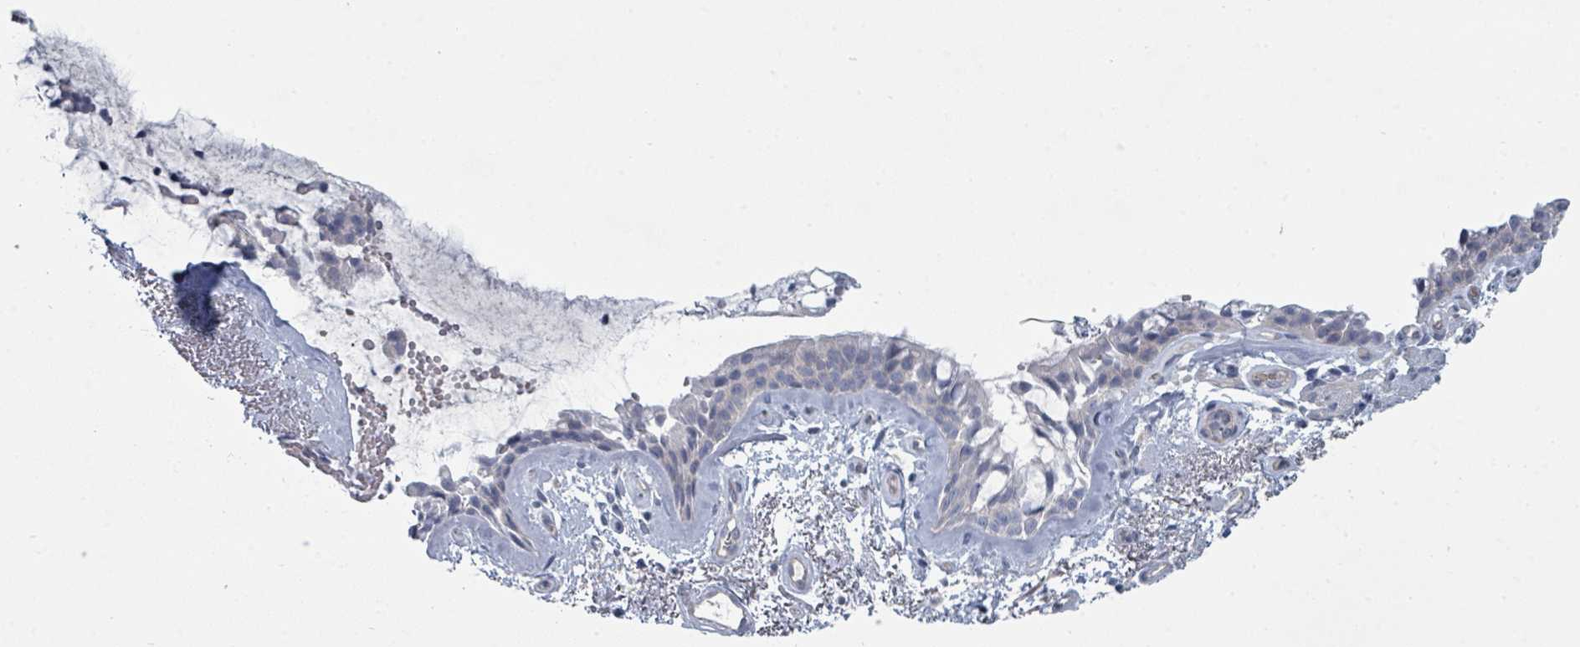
{"staining": {"intensity": "negative", "quantity": "none", "location": "none"}, "tissue": "bronchus", "cell_type": "Respiratory epithelial cells", "image_type": "normal", "snomed": [{"axis": "morphology", "description": "Normal tissue, NOS"}, {"axis": "topography", "description": "Cartilage tissue"}, {"axis": "topography", "description": "Bronchus"}], "caption": "Immunohistochemistry image of normal bronchus: bronchus stained with DAB (3,3'-diaminobenzidine) demonstrates no significant protein positivity in respiratory epithelial cells. Nuclei are stained in blue.", "gene": "SLC25A45", "patient": {"sex": "female", "age": 66}}